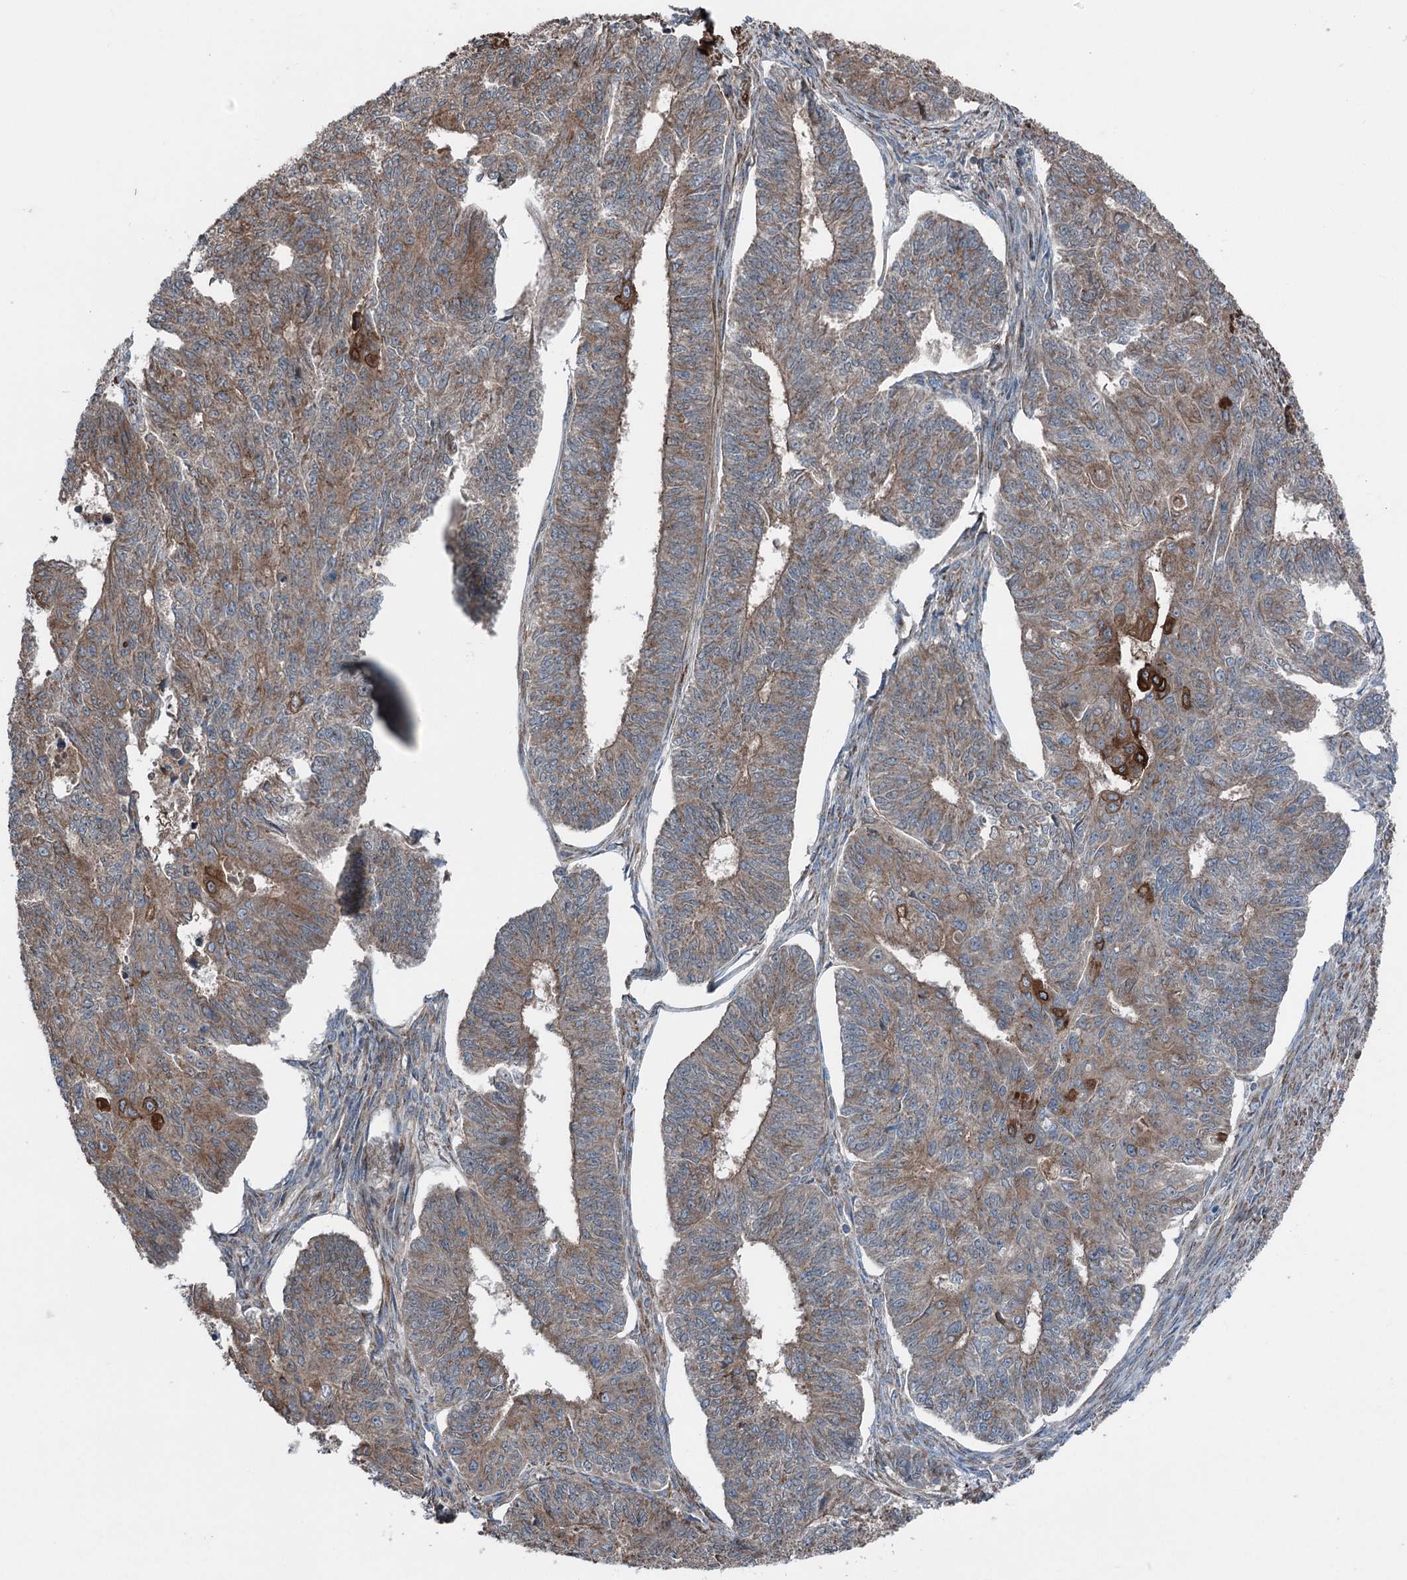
{"staining": {"intensity": "strong", "quantity": "<25%", "location": "cytoplasmic/membranous"}, "tissue": "endometrial cancer", "cell_type": "Tumor cells", "image_type": "cancer", "snomed": [{"axis": "morphology", "description": "Adenocarcinoma, NOS"}, {"axis": "topography", "description": "Endometrium"}], "caption": "A high-resolution histopathology image shows IHC staining of endometrial cancer (adenocarcinoma), which exhibits strong cytoplasmic/membranous positivity in about <25% of tumor cells.", "gene": "CALCOCO1", "patient": {"sex": "female", "age": 32}}